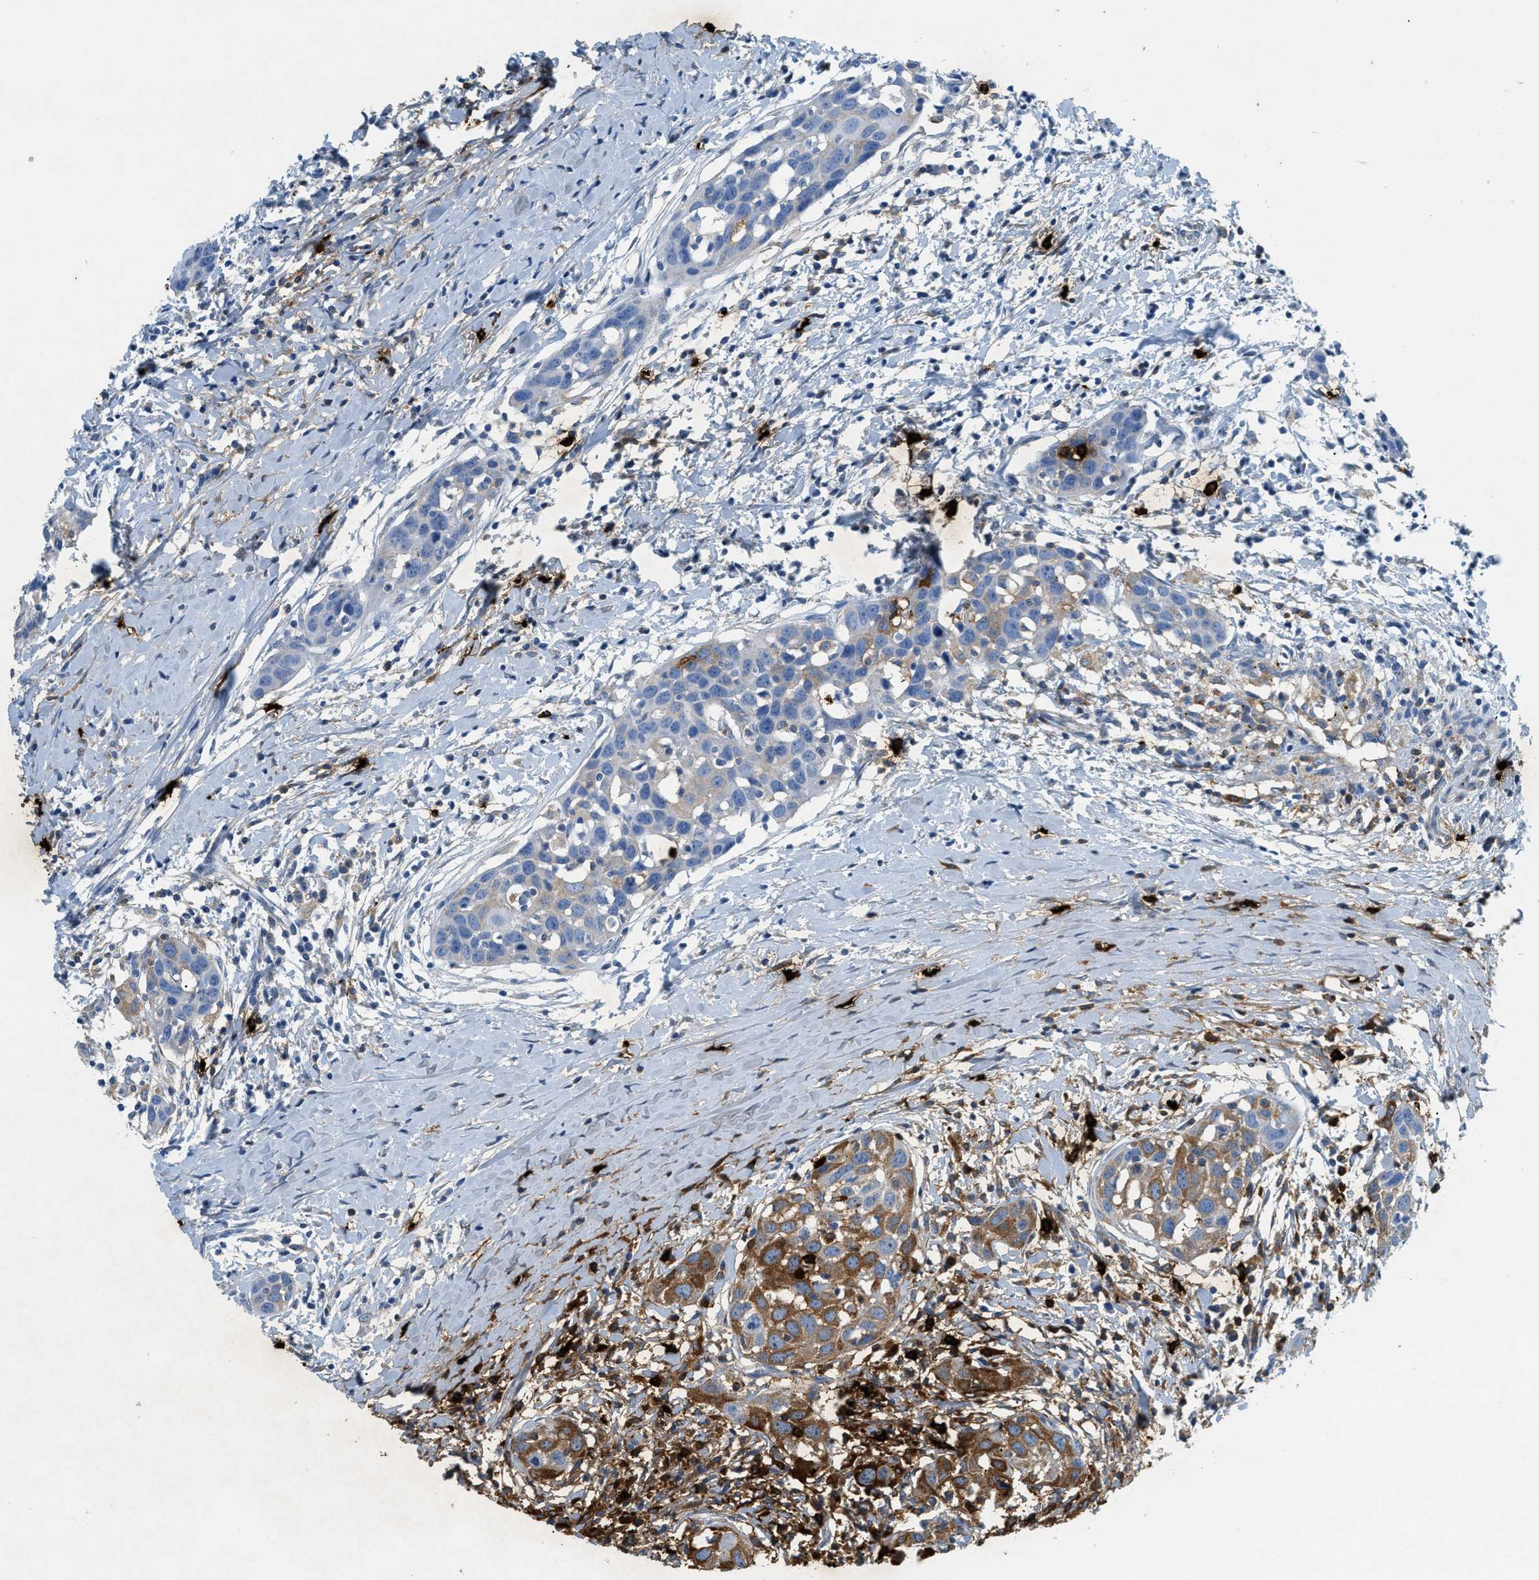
{"staining": {"intensity": "moderate", "quantity": "25%-75%", "location": "cytoplasmic/membranous"}, "tissue": "head and neck cancer", "cell_type": "Tumor cells", "image_type": "cancer", "snomed": [{"axis": "morphology", "description": "Squamous cell carcinoma, NOS"}, {"axis": "topography", "description": "Oral tissue"}, {"axis": "topography", "description": "Head-Neck"}], "caption": "This histopathology image demonstrates immunohistochemistry (IHC) staining of human head and neck squamous cell carcinoma, with medium moderate cytoplasmic/membranous positivity in about 25%-75% of tumor cells.", "gene": "TPSAB1", "patient": {"sex": "female", "age": 50}}